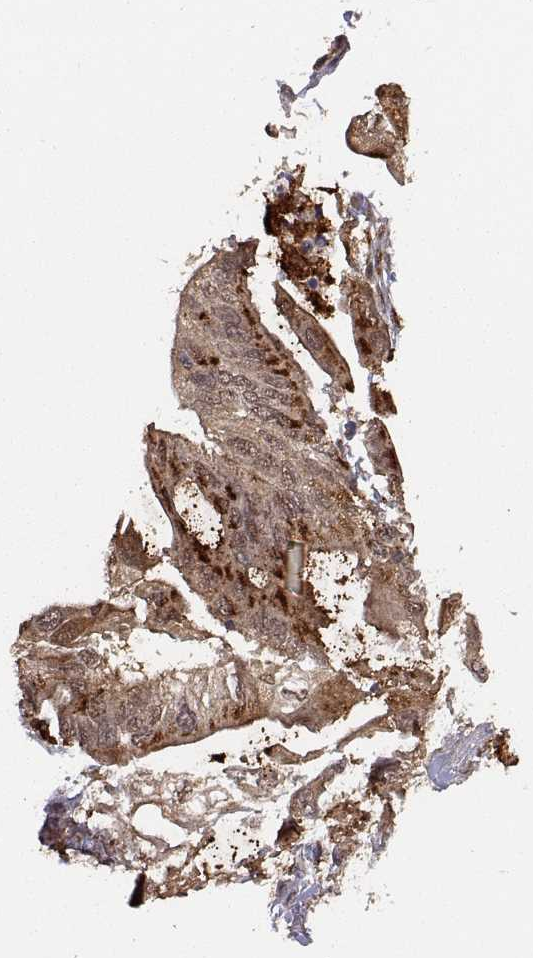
{"staining": {"intensity": "moderate", "quantity": ">75%", "location": "cytoplasmic/membranous,nuclear"}, "tissue": "pancreatic cancer", "cell_type": "Tumor cells", "image_type": "cancer", "snomed": [{"axis": "morphology", "description": "Adenocarcinoma, NOS"}, {"axis": "topography", "description": "Pancreas"}], "caption": "Immunohistochemical staining of adenocarcinoma (pancreatic) displays medium levels of moderate cytoplasmic/membranous and nuclear expression in about >75% of tumor cells.", "gene": "PSMC2", "patient": {"sex": "female", "age": 72}}